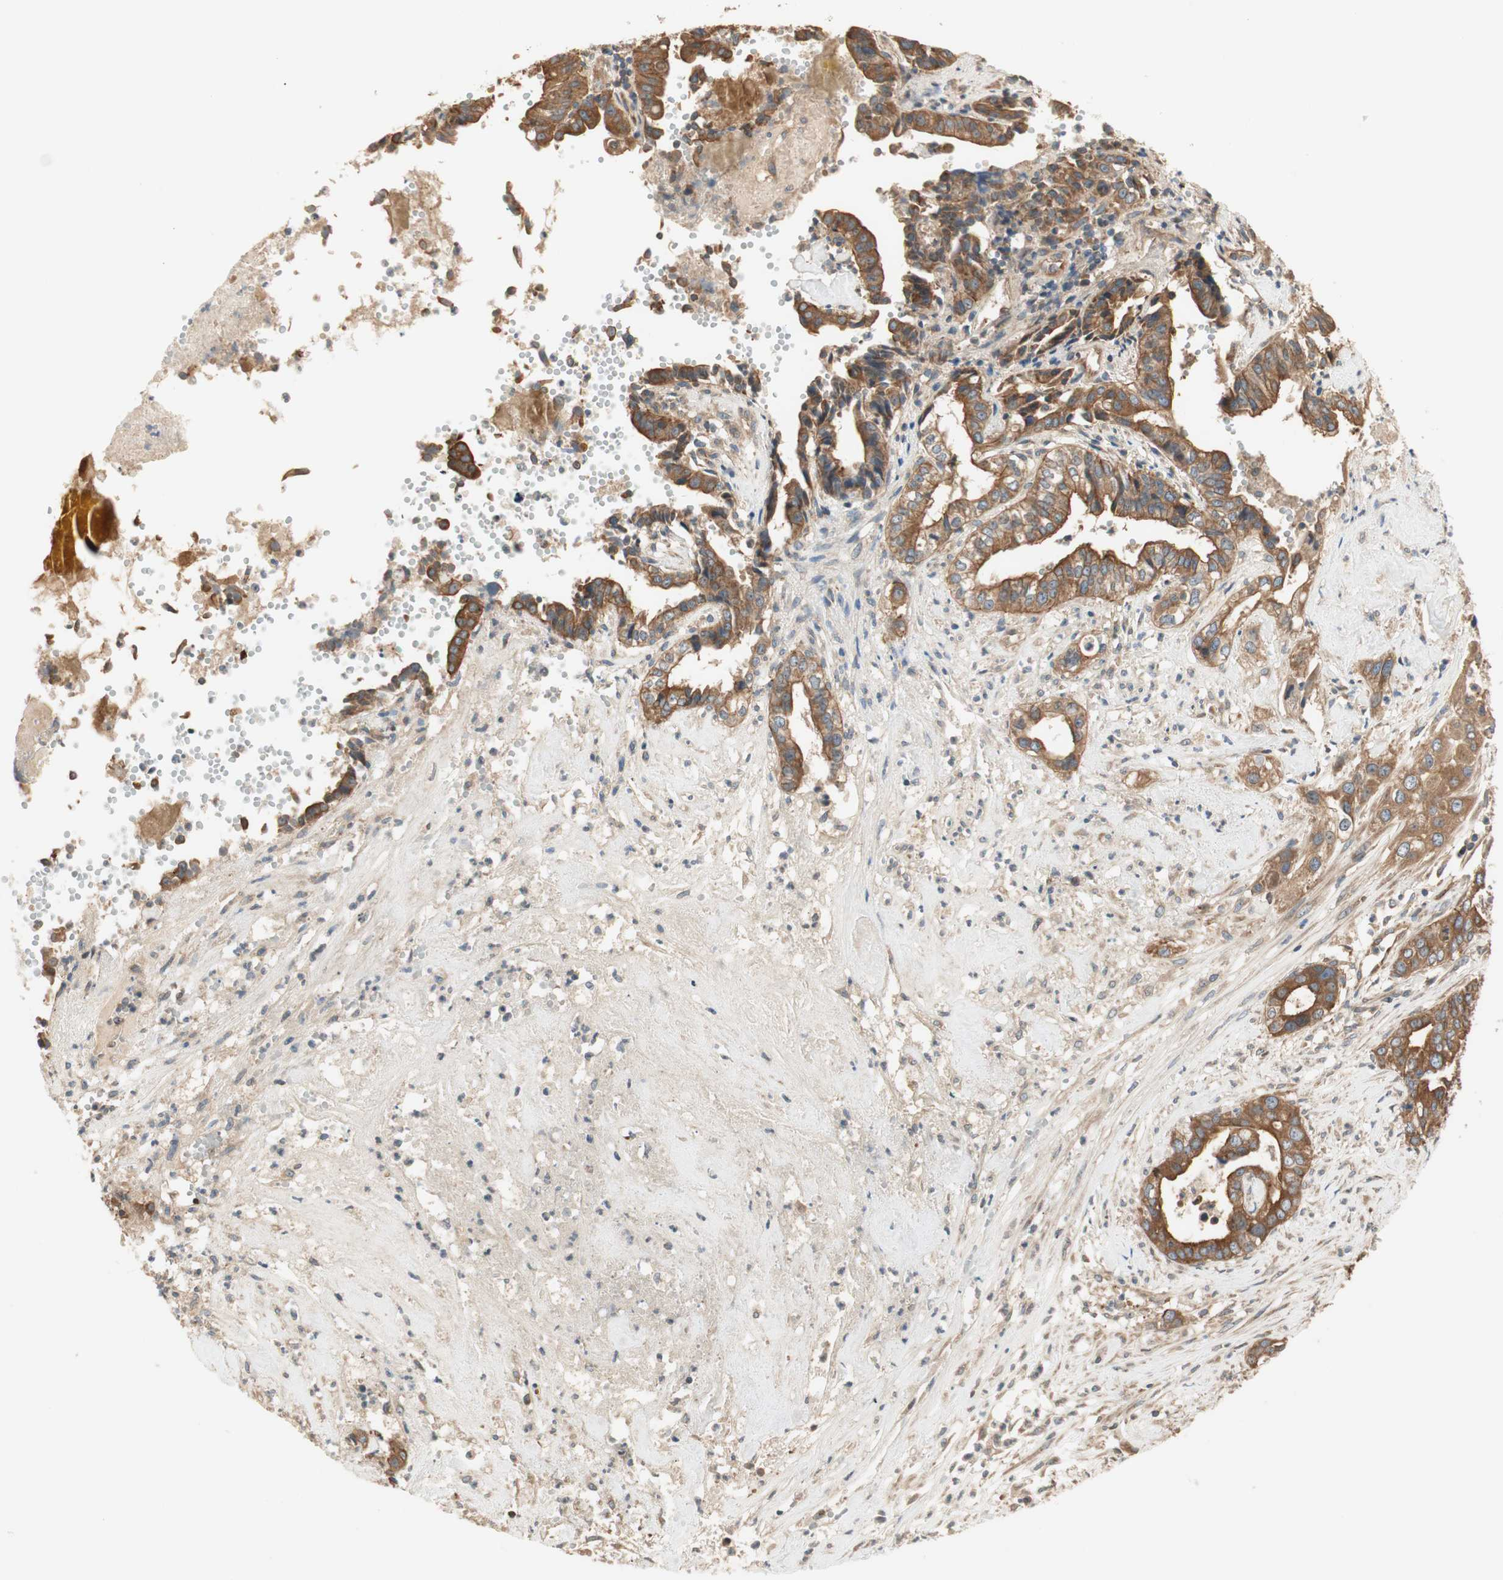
{"staining": {"intensity": "strong", "quantity": ">75%", "location": "cytoplasmic/membranous"}, "tissue": "liver cancer", "cell_type": "Tumor cells", "image_type": "cancer", "snomed": [{"axis": "morphology", "description": "Cholangiocarcinoma"}, {"axis": "topography", "description": "Liver"}], "caption": "This image shows liver cholangiocarcinoma stained with immunohistochemistry (IHC) to label a protein in brown. The cytoplasmic/membranous of tumor cells show strong positivity for the protein. Nuclei are counter-stained blue.", "gene": "CTTNBP2NL", "patient": {"sex": "female", "age": 61}}